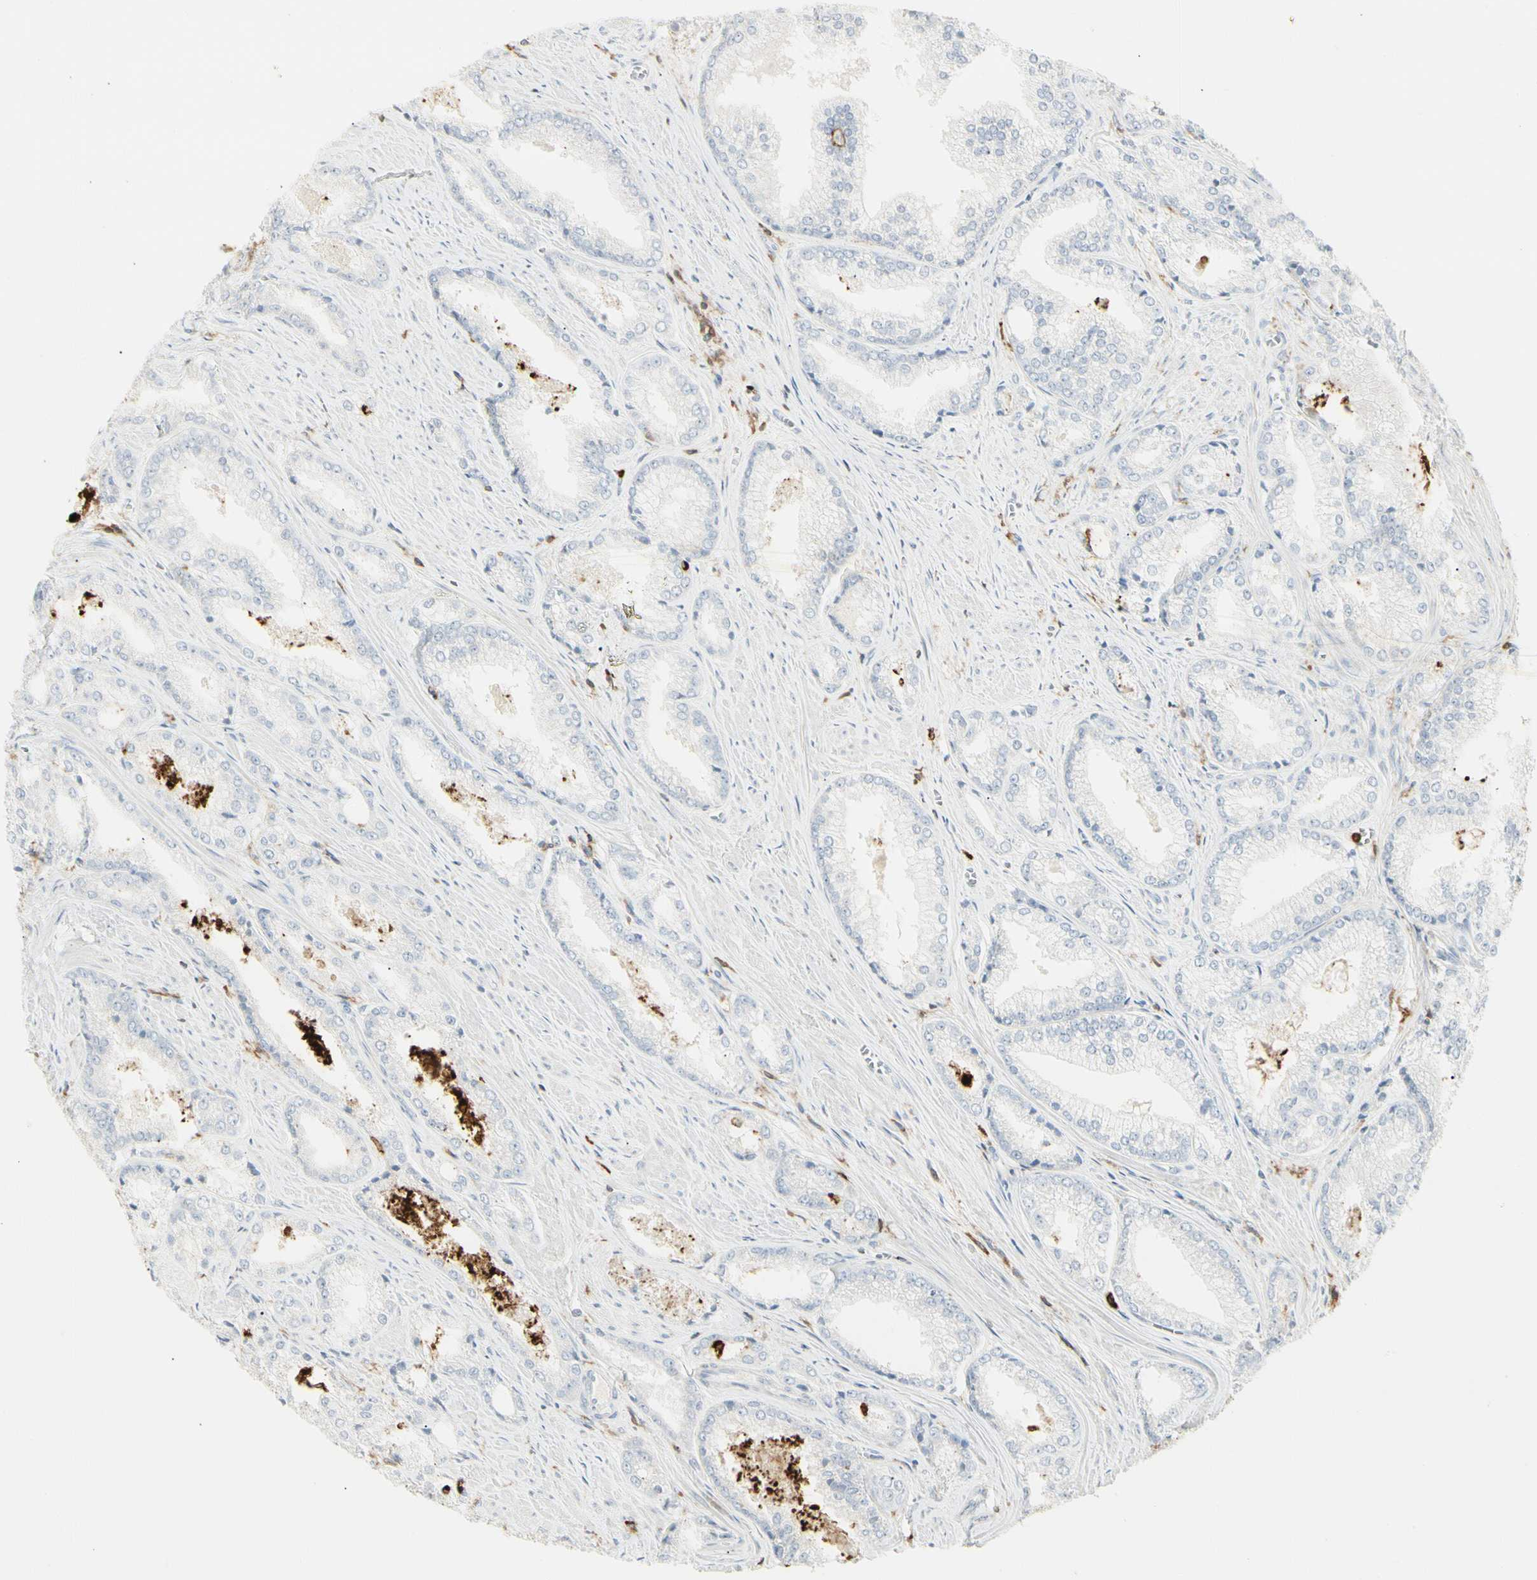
{"staining": {"intensity": "negative", "quantity": "none", "location": "none"}, "tissue": "prostate cancer", "cell_type": "Tumor cells", "image_type": "cancer", "snomed": [{"axis": "morphology", "description": "Adenocarcinoma, Low grade"}, {"axis": "topography", "description": "Prostate"}], "caption": "Prostate low-grade adenocarcinoma was stained to show a protein in brown. There is no significant positivity in tumor cells. (Brightfield microscopy of DAB IHC at high magnification).", "gene": "ITGB2", "patient": {"sex": "male", "age": 64}}